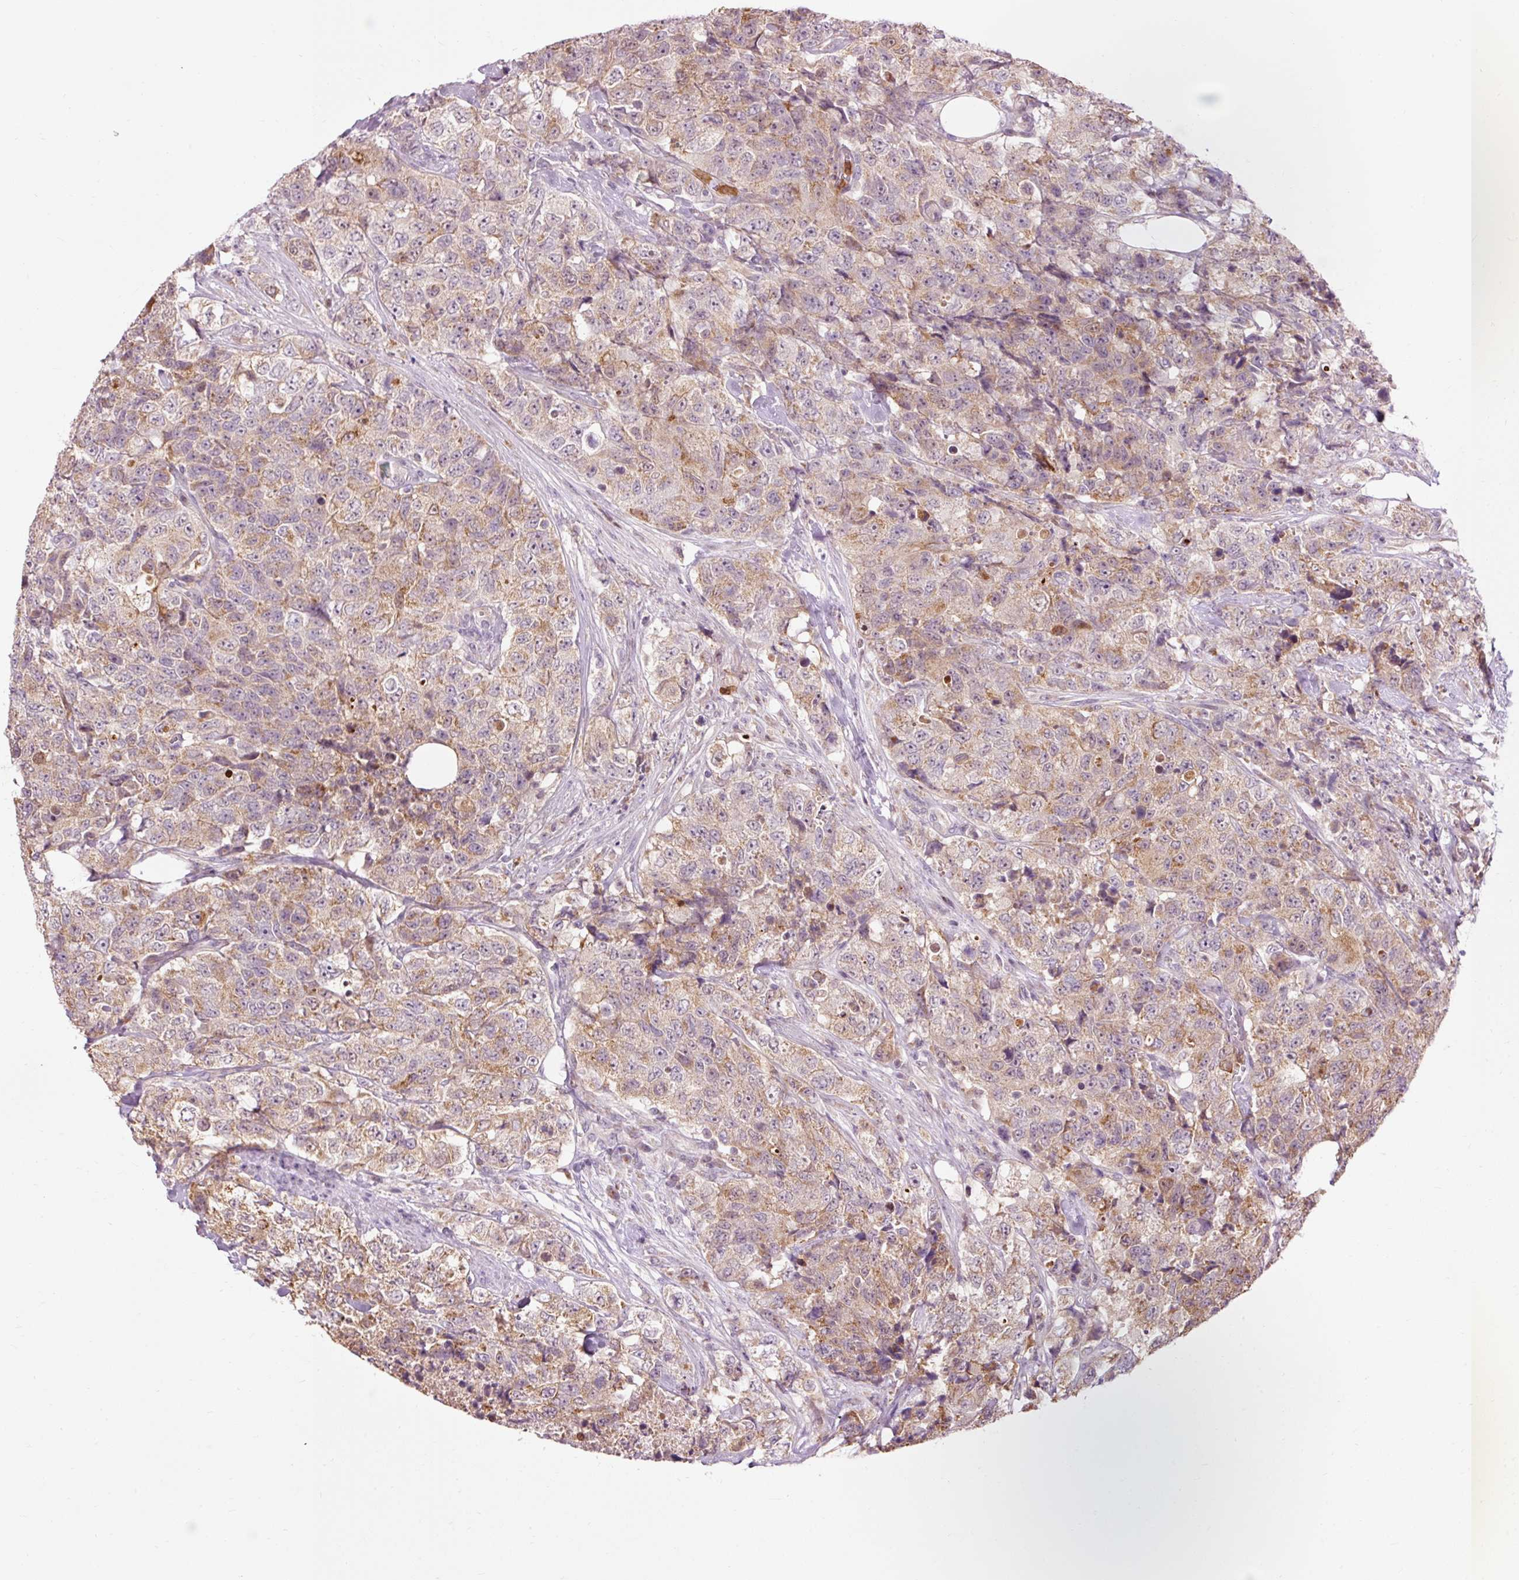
{"staining": {"intensity": "moderate", "quantity": ">75%", "location": "cytoplasmic/membranous"}, "tissue": "urothelial cancer", "cell_type": "Tumor cells", "image_type": "cancer", "snomed": [{"axis": "morphology", "description": "Urothelial carcinoma, High grade"}, {"axis": "topography", "description": "Urinary bladder"}], "caption": "The immunohistochemical stain highlights moderate cytoplasmic/membranous positivity in tumor cells of urothelial cancer tissue.", "gene": "PRDX5", "patient": {"sex": "female", "age": 78}}